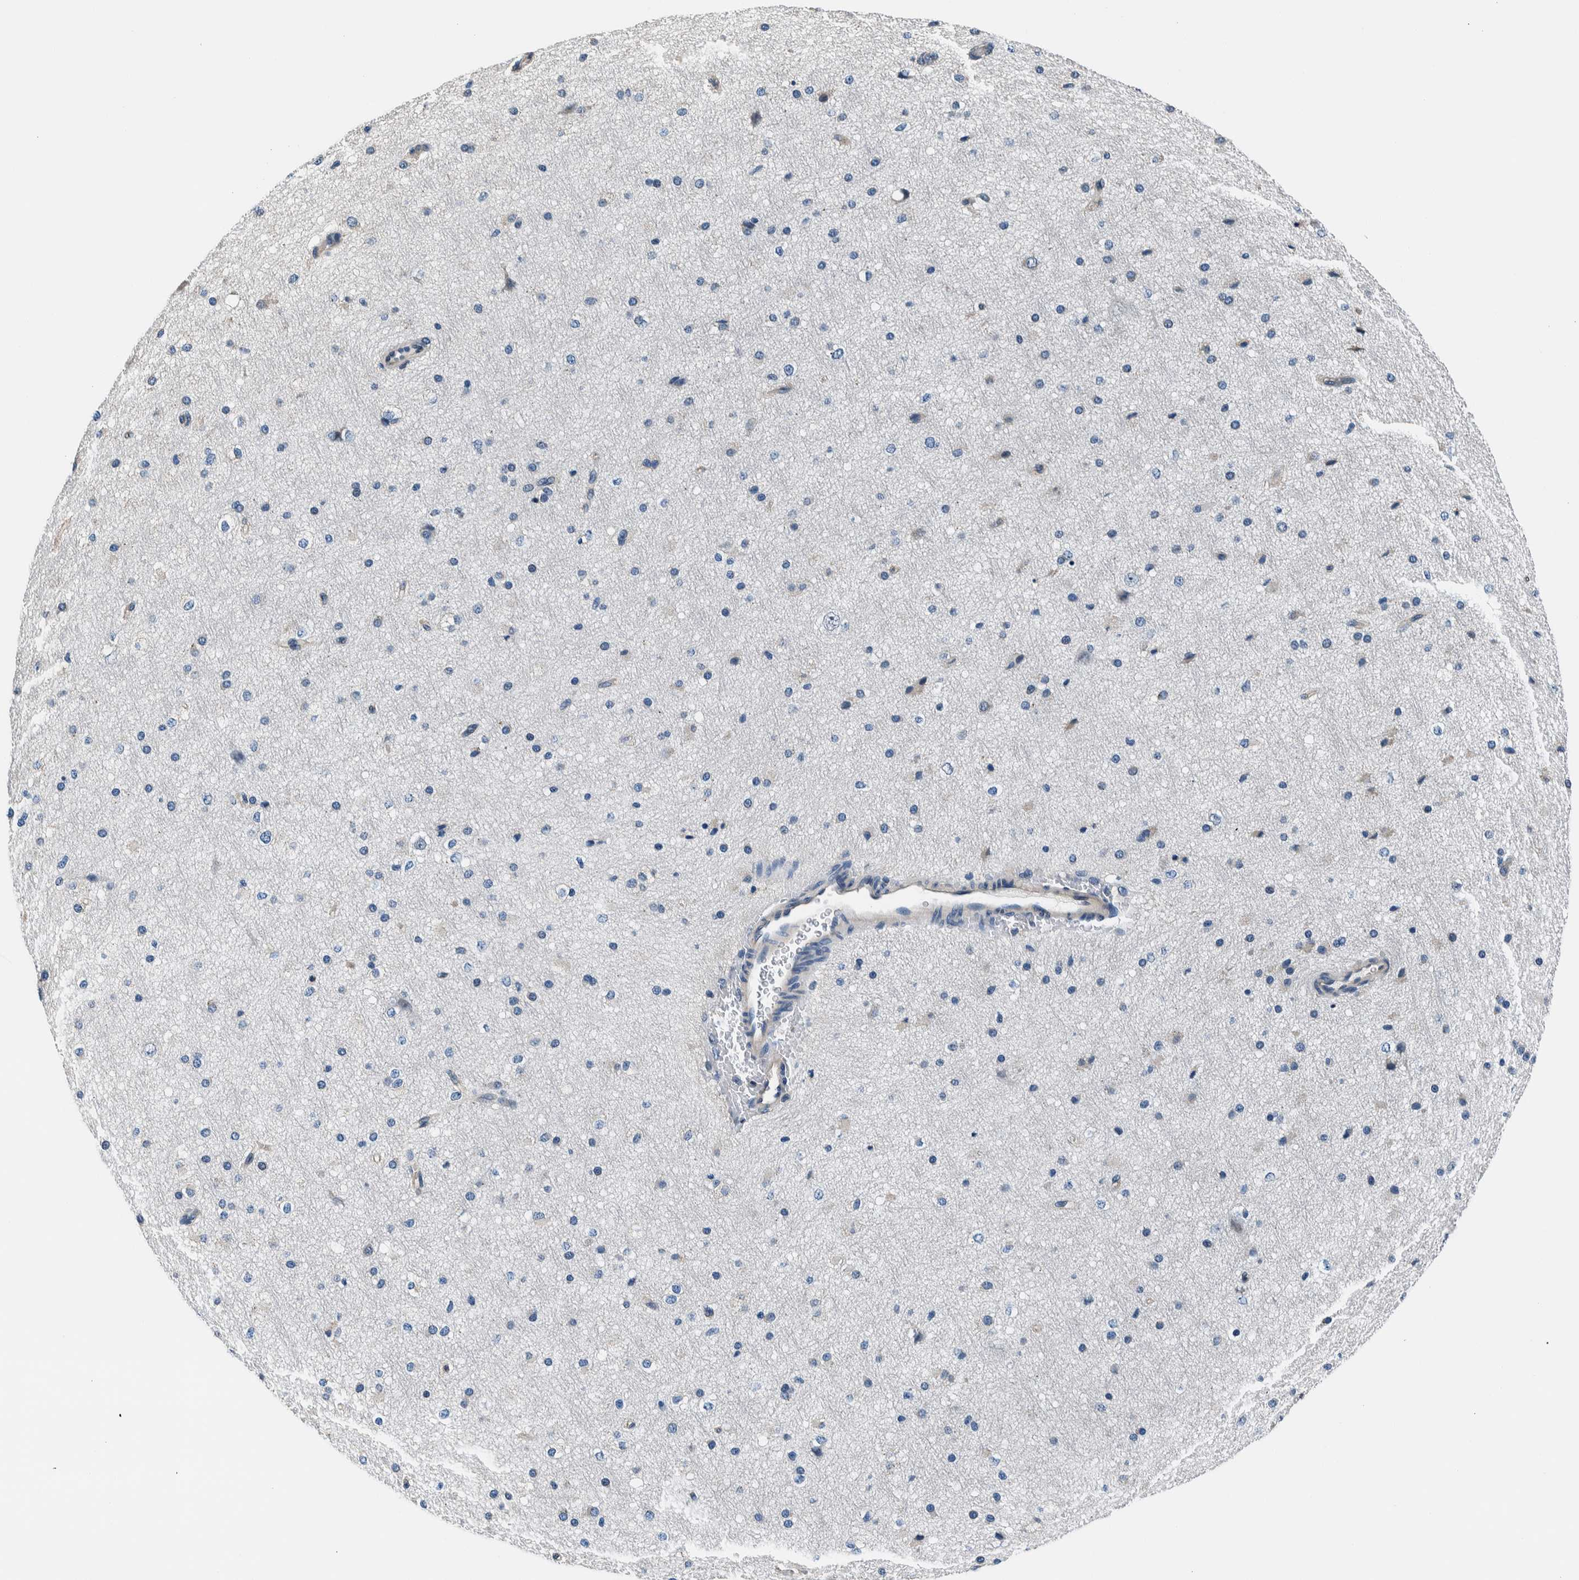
{"staining": {"intensity": "negative", "quantity": "none", "location": "none"}, "tissue": "cerebral cortex", "cell_type": "Endothelial cells", "image_type": "normal", "snomed": [{"axis": "morphology", "description": "Normal tissue, NOS"}, {"axis": "morphology", "description": "Developmental malformation"}, {"axis": "topography", "description": "Cerebral cortex"}], "caption": "Immunohistochemical staining of benign human cerebral cortex shows no significant positivity in endothelial cells.", "gene": "NIBAN2", "patient": {"sex": "female", "age": 30}}